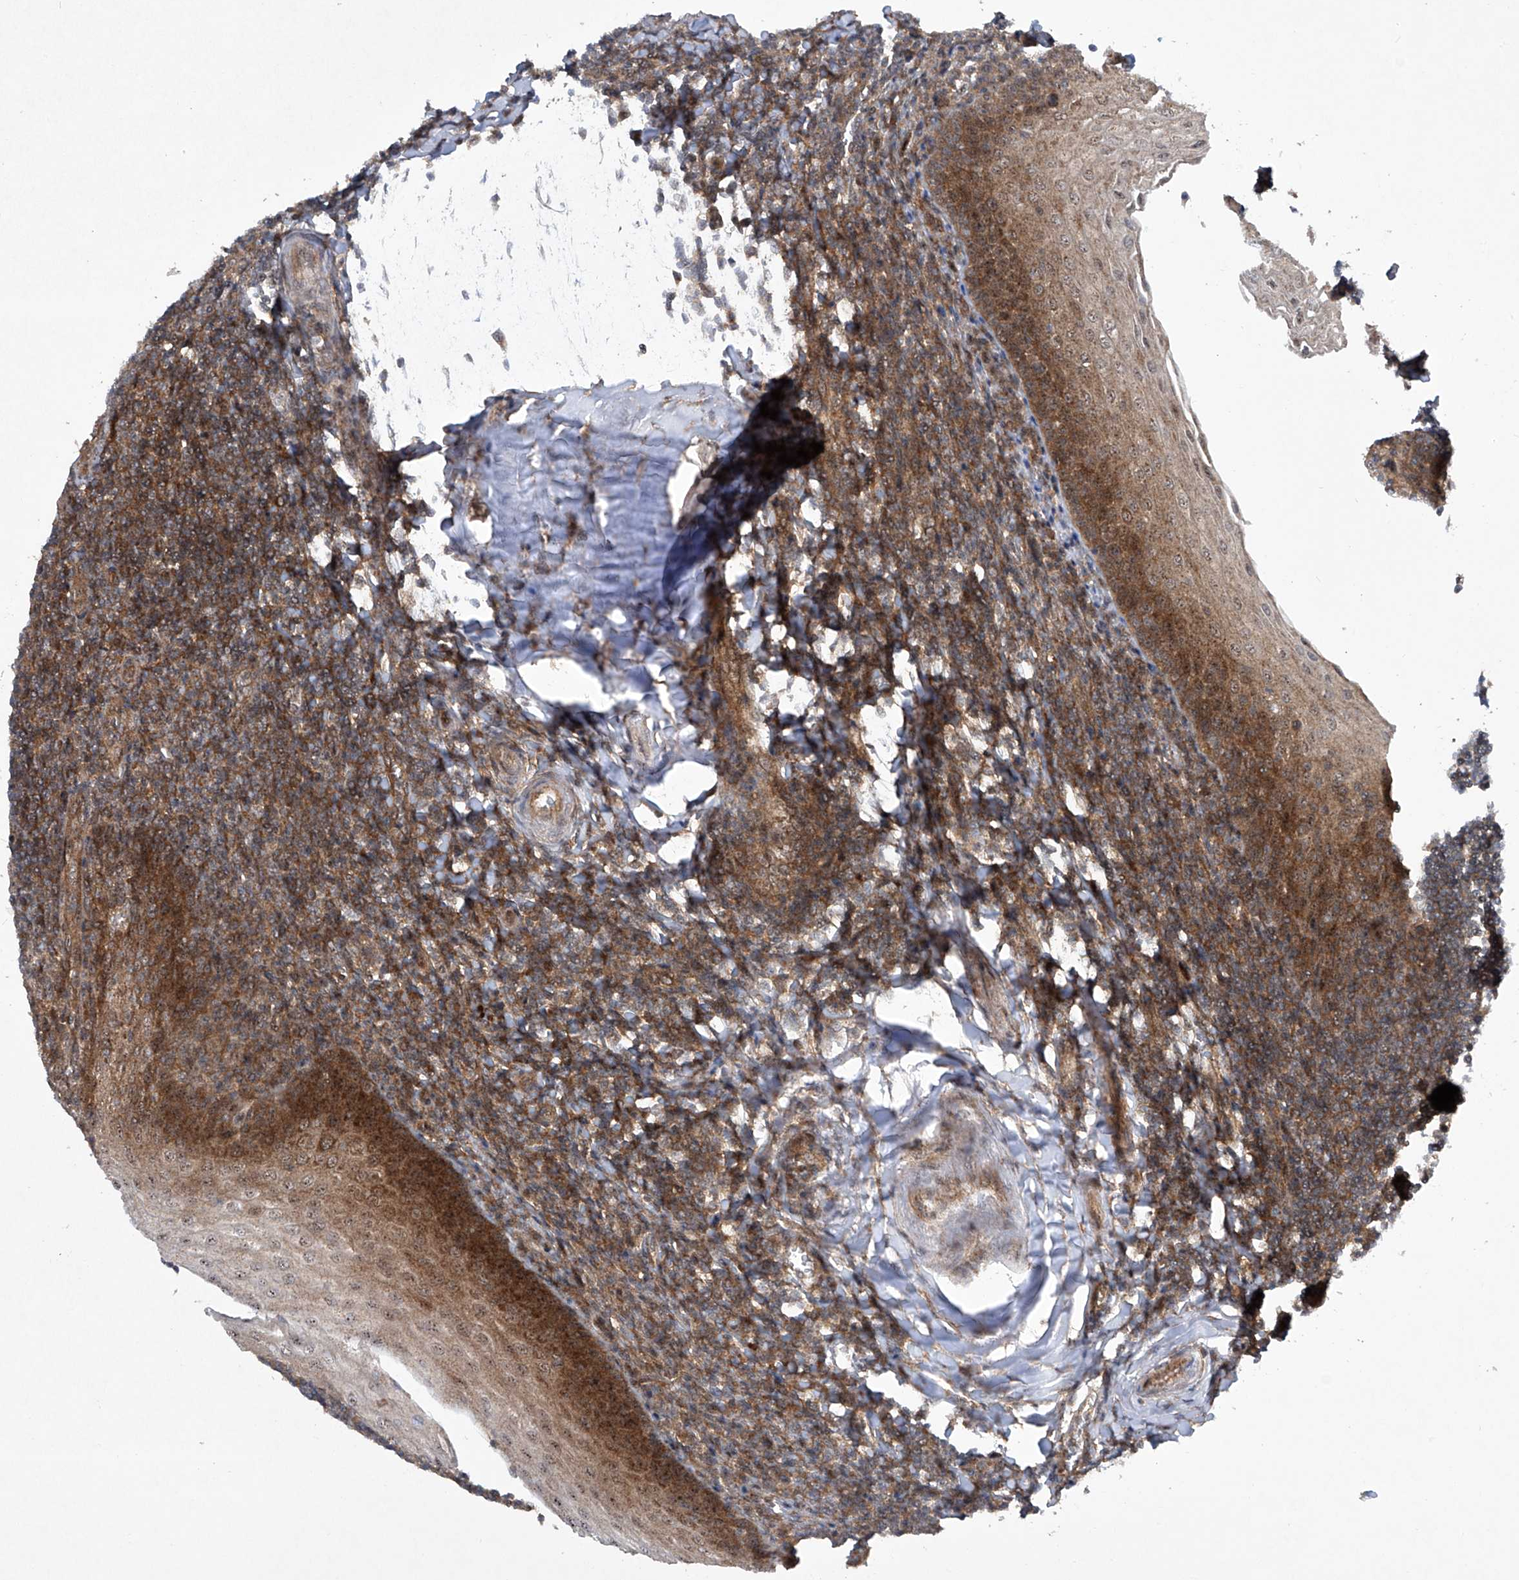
{"staining": {"intensity": "weak", "quantity": ">75%", "location": "cytoplasmic/membranous"}, "tissue": "tonsil", "cell_type": "Germinal center cells", "image_type": "normal", "snomed": [{"axis": "morphology", "description": "Normal tissue, NOS"}, {"axis": "topography", "description": "Tonsil"}], "caption": "This is a micrograph of immunohistochemistry (IHC) staining of unremarkable tonsil, which shows weak staining in the cytoplasmic/membranous of germinal center cells.", "gene": "CISH", "patient": {"sex": "male", "age": 27}}